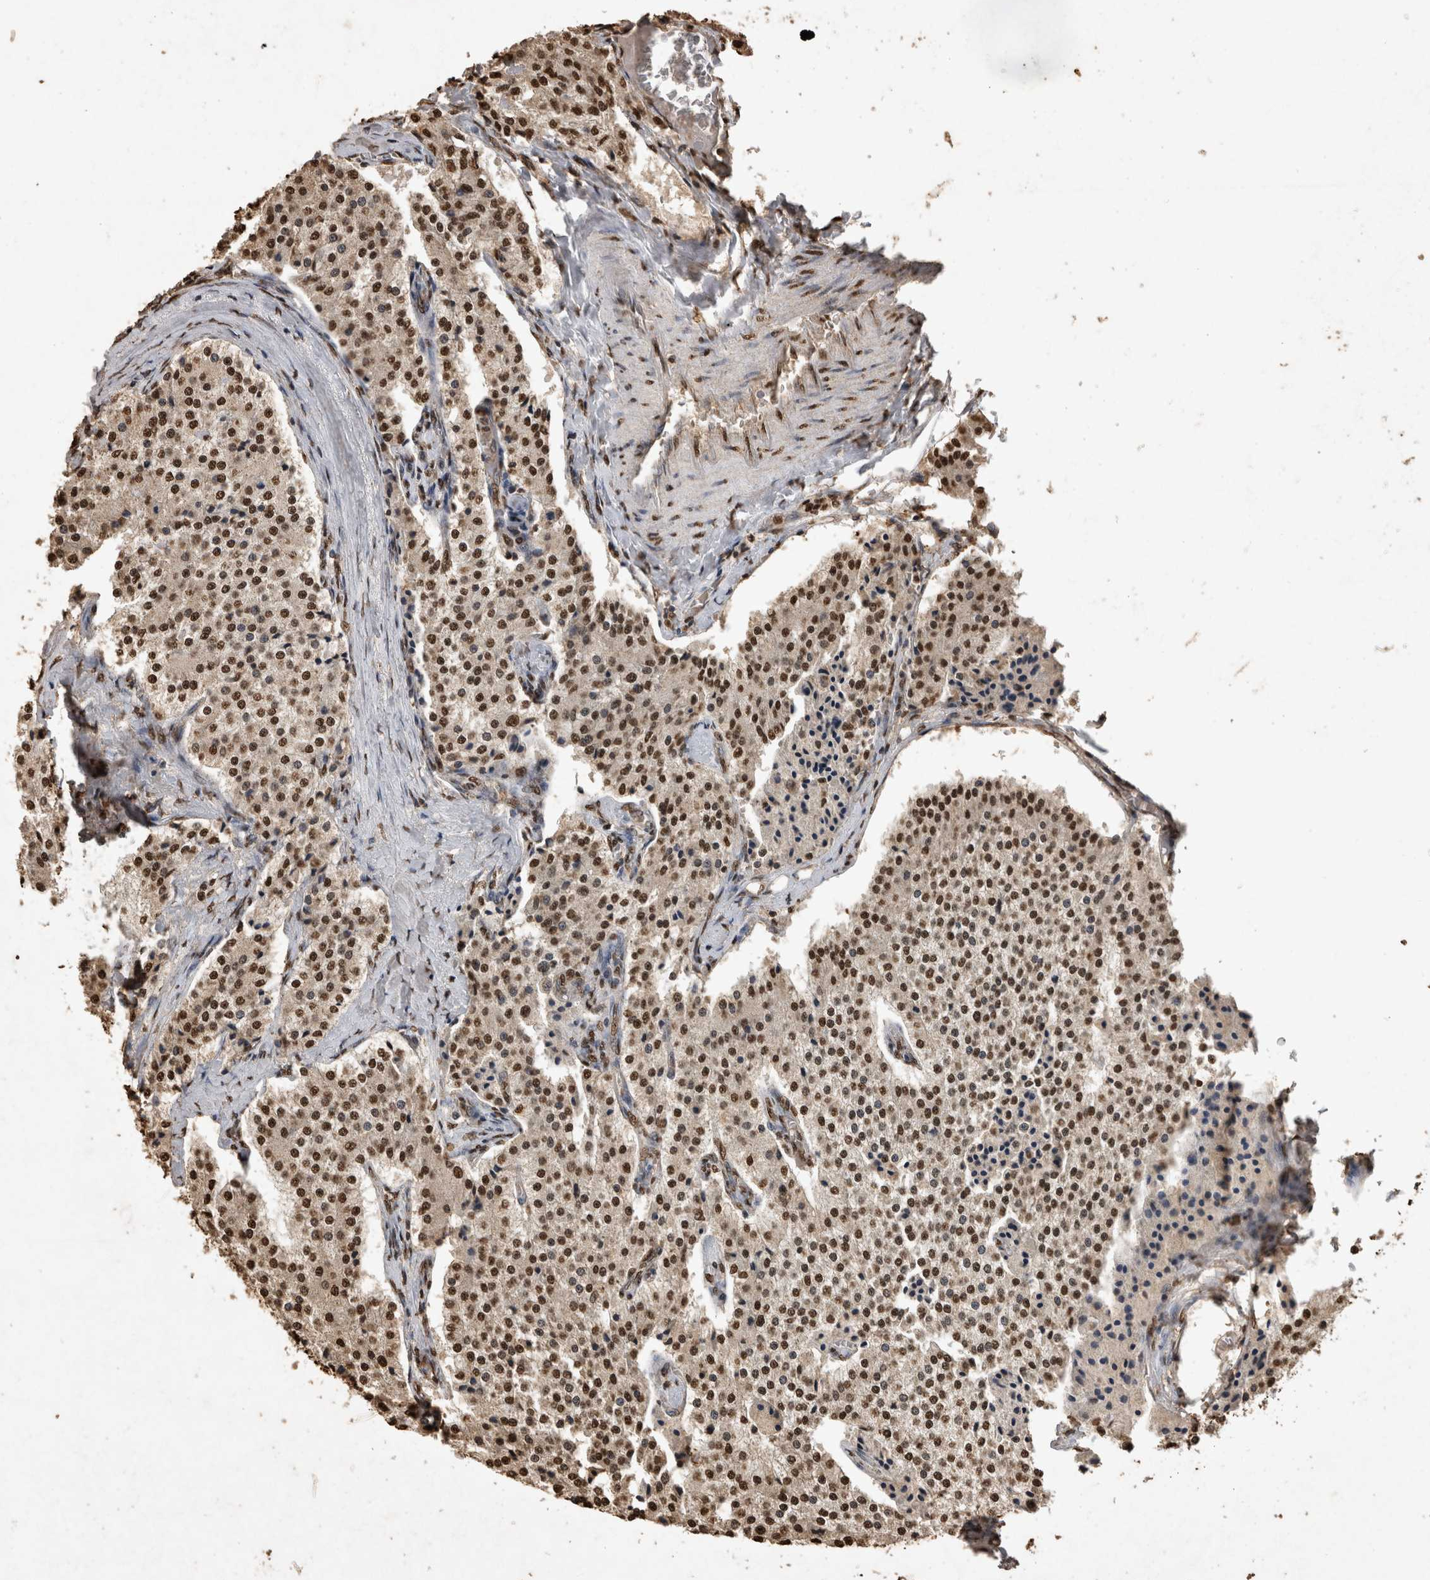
{"staining": {"intensity": "strong", "quantity": ">75%", "location": "nuclear"}, "tissue": "carcinoid", "cell_type": "Tumor cells", "image_type": "cancer", "snomed": [{"axis": "morphology", "description": "Carcinoid, malignant, NOS"}, {"axis": "topography", "description": "Colon"}], "caption": "An immunohistochemistry micrograph of neoplastic tissue is shown. Protein staining in brown highlights strong nuclear positivity in carcinoid within tumor cells.", "gene": "OAS2", "patient": {"sex": "female", "age": 52}}